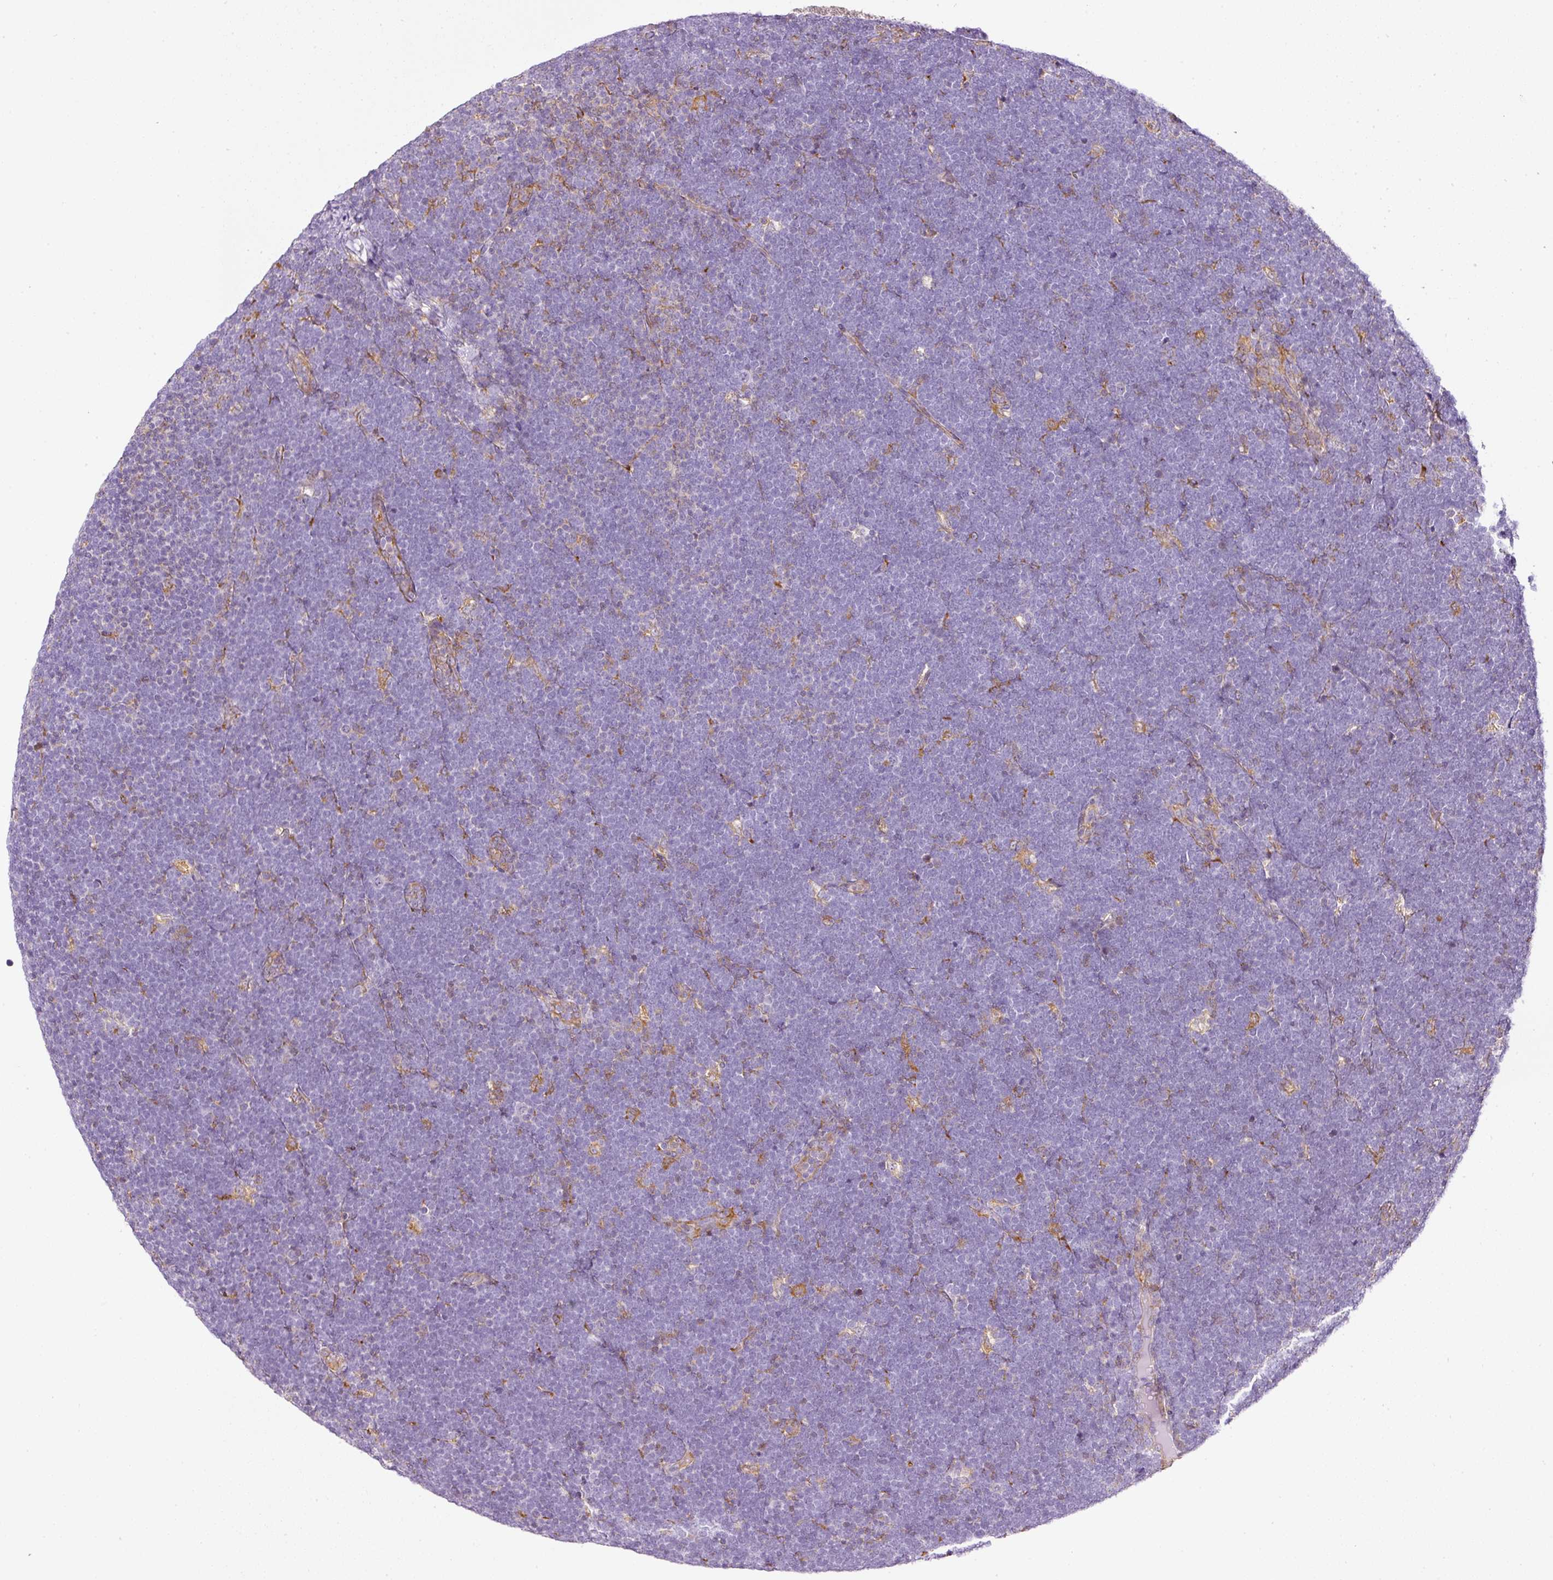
{"staining": {"intensity": "negative", "quantity": "none", "location": "none"}, "tissue": "lymphoma", "cell_type": "Tumor cells", "image_type": "cancer", "snomed": [{"axis": "morphology", "description": "Malignant lymphoma, non-Hodgkin's type, High grade"}, {"axis": "topography", "description": "Lymph node"}], "caption": "Lymphoma was stained to show a protein in brown. There is no significant staining in tumor cells. (Brightfield microscopy of DAB (3,3'-diaminobenzidine) immunohistochemistry (IHC) at high magnification).", "gene": "SCNM1", "patient": {"sex": "male", "age": 13}}